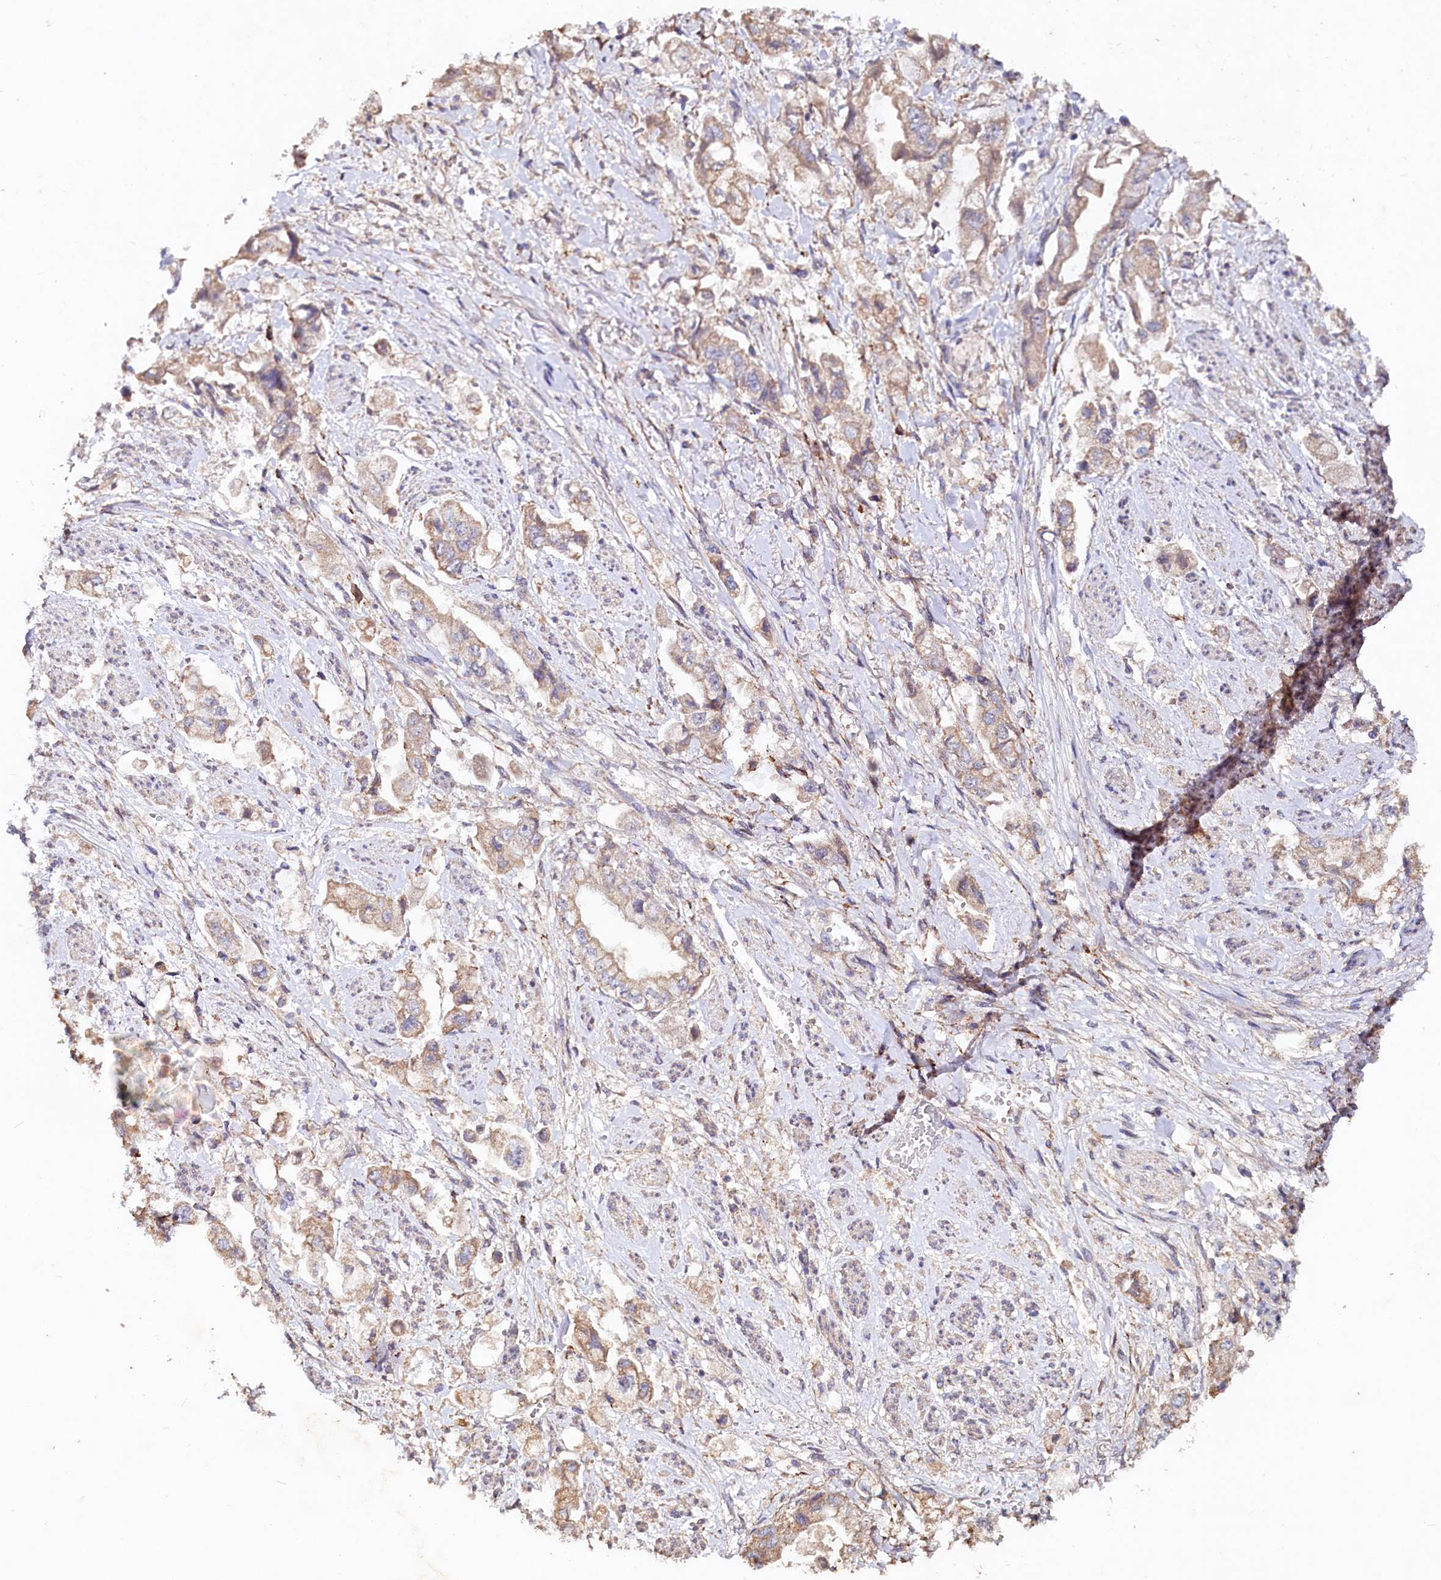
{"staining": {"intensity": "weak", "quantity": "25%-75%", "location": "cytoplasmic/membranous"}, "tissue": "stomach cancer", "cell_type": "Tumor cells", "image_type": "cancer", "snomed": [{"axis": "morphology", "description": "Adenocarcinoma, NOS"}, {"axis": "topography", "description": "Stomach"}], "caption": "IHC (DAB (3,3'-diaminobenzidine)) staining of human stomach adenocarcinoma exhibits weak cytoplasmic/membranous protein positivity in approximately 25%-75% of tumor cells.", "gene": "ETFBKMT", "patient": {"sex": "male", "age": 62}}